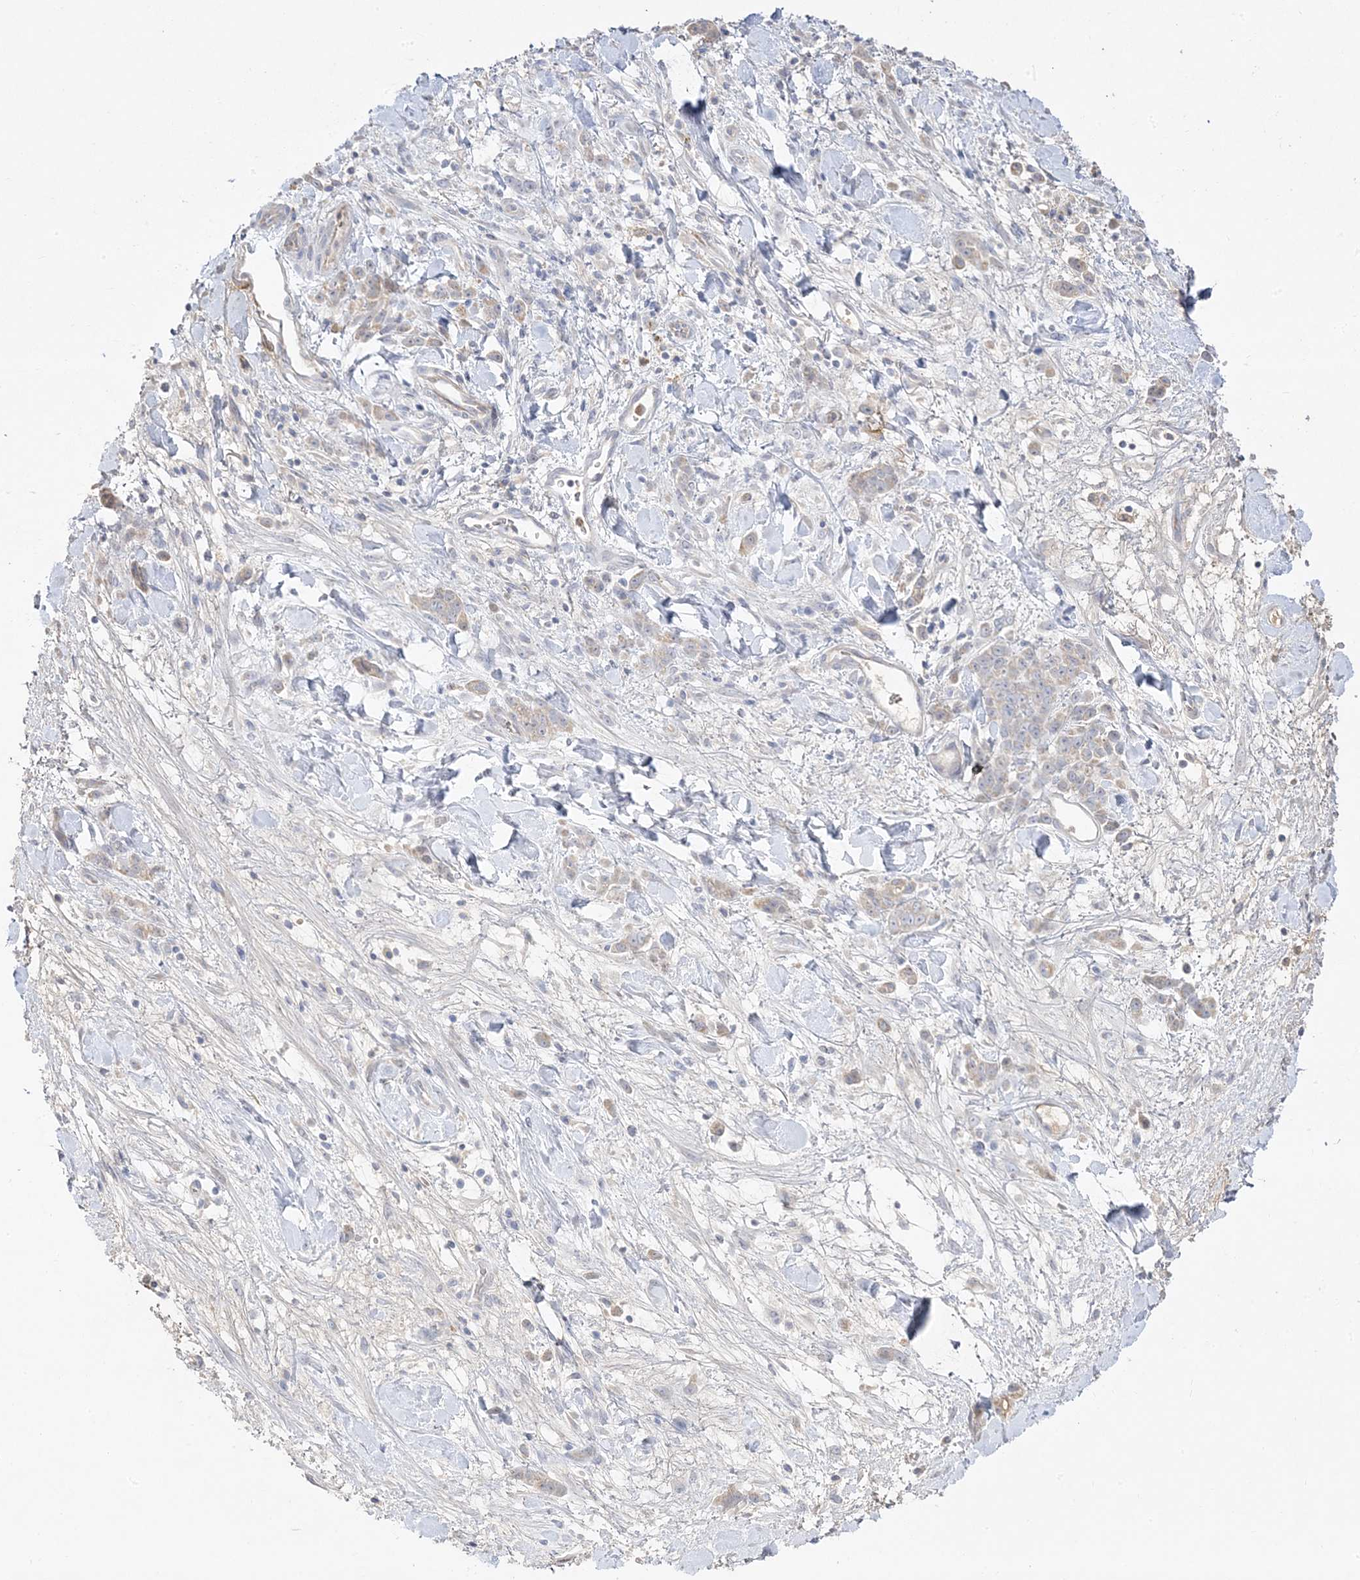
{"staining": {"intensity": "weak", "quantity": "<25%", "location": "cytoplasmic/membranous"}, "tissue": "stomach cancer", "cell_type": "Tumor cells", "image_type": "cancer", "snomed": [{"axis": "morphology", "description": "Normal tissue, NOS"}, {"axis": "morphology", "description": "Adenocarcinoma, NOS"}, {"axis": "topography", "description": "Stomach"}], "caption": "Histopathology image shows no significant protein positivity in tumor cells of stomach cancer.", "gene": "TRANK1", "patient": {"sex": "male", "age": 82}}